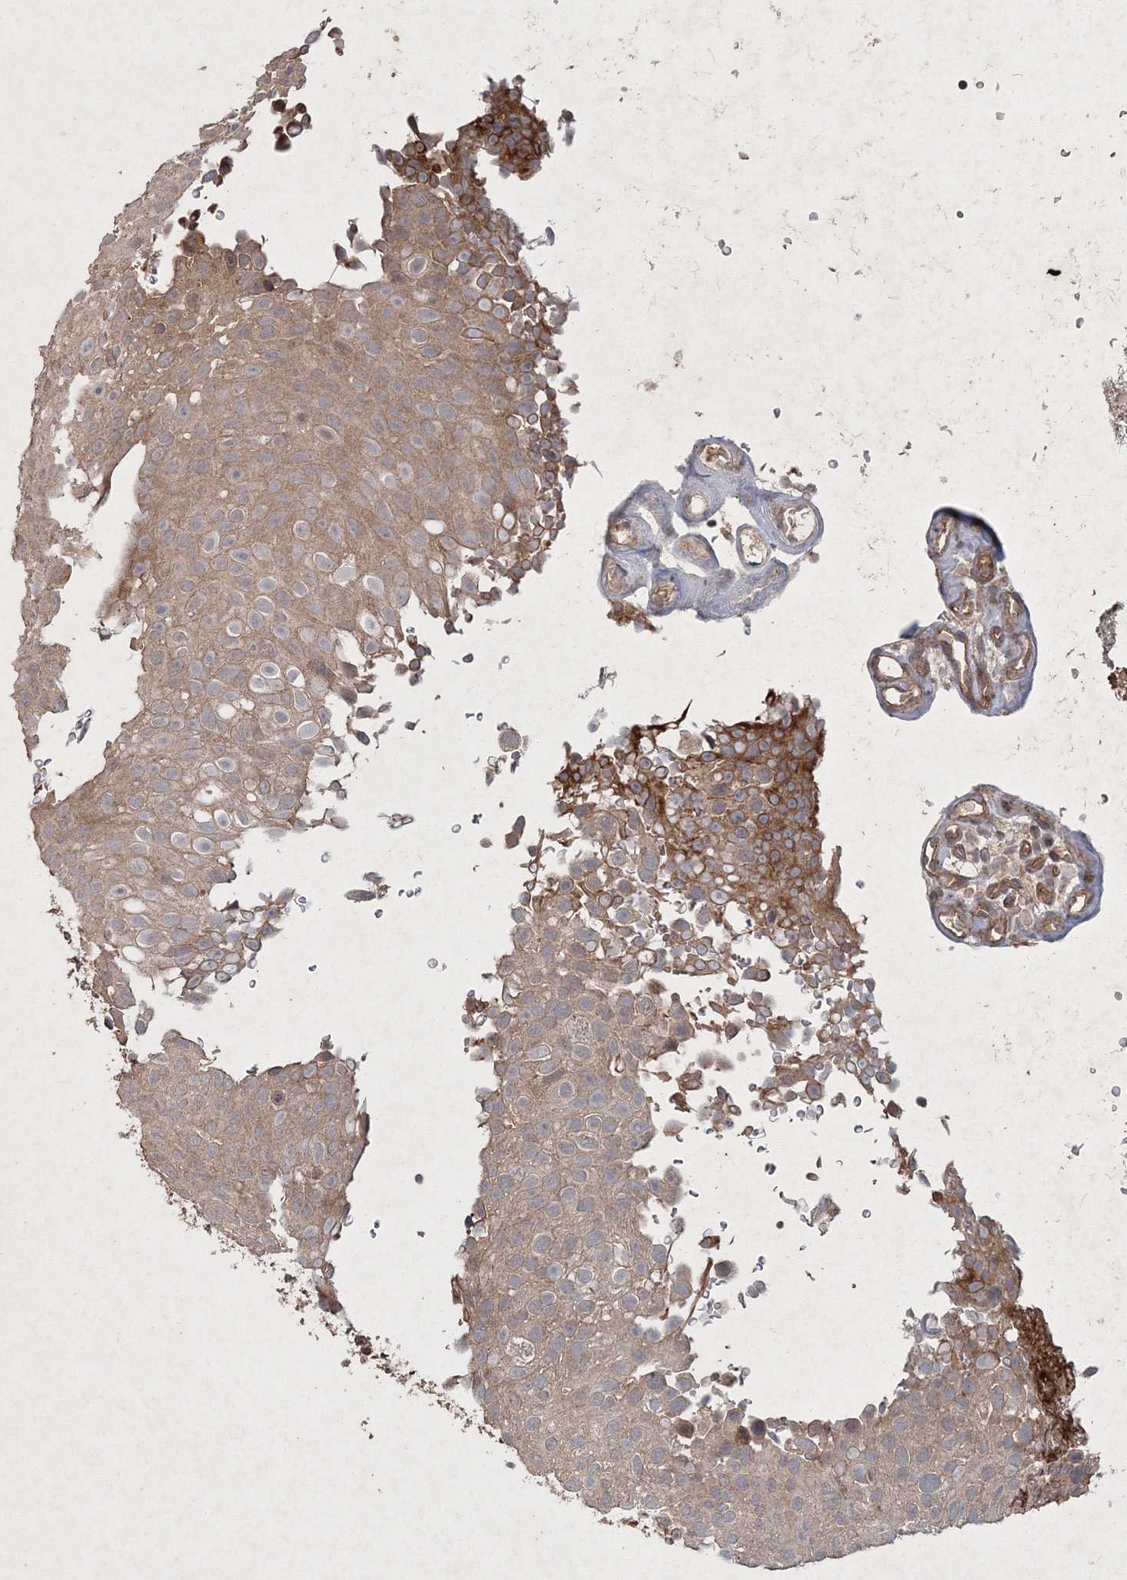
{"staining": {"intensity": "moderate", "quantity": "25%-75%", "location": "cytoplasmic/membranous"}, "tissue": "urothelial cancer", "cell_type": "Tumor cells", "image_type": "cancer", "snomed": [{"axis": "morphology", "description": "Urothelial carcinoma, Low grade"}, {"axis": "topography", "description": "Urinary bladder"}], "caption": "A medium amount of moderate cytoplasmic/membranous expression is present in about 25%-75% of tumor cells in urothelial carcinoma (low-grade) tissue. (Stains: DAB (3,3'-diaminobenzidine) in brown, nuclei in blue, Microscopy: brightfield microscopy at high magnification).", "gene": "SPRY1", "patient": {"sex": "male", "age": 78}}